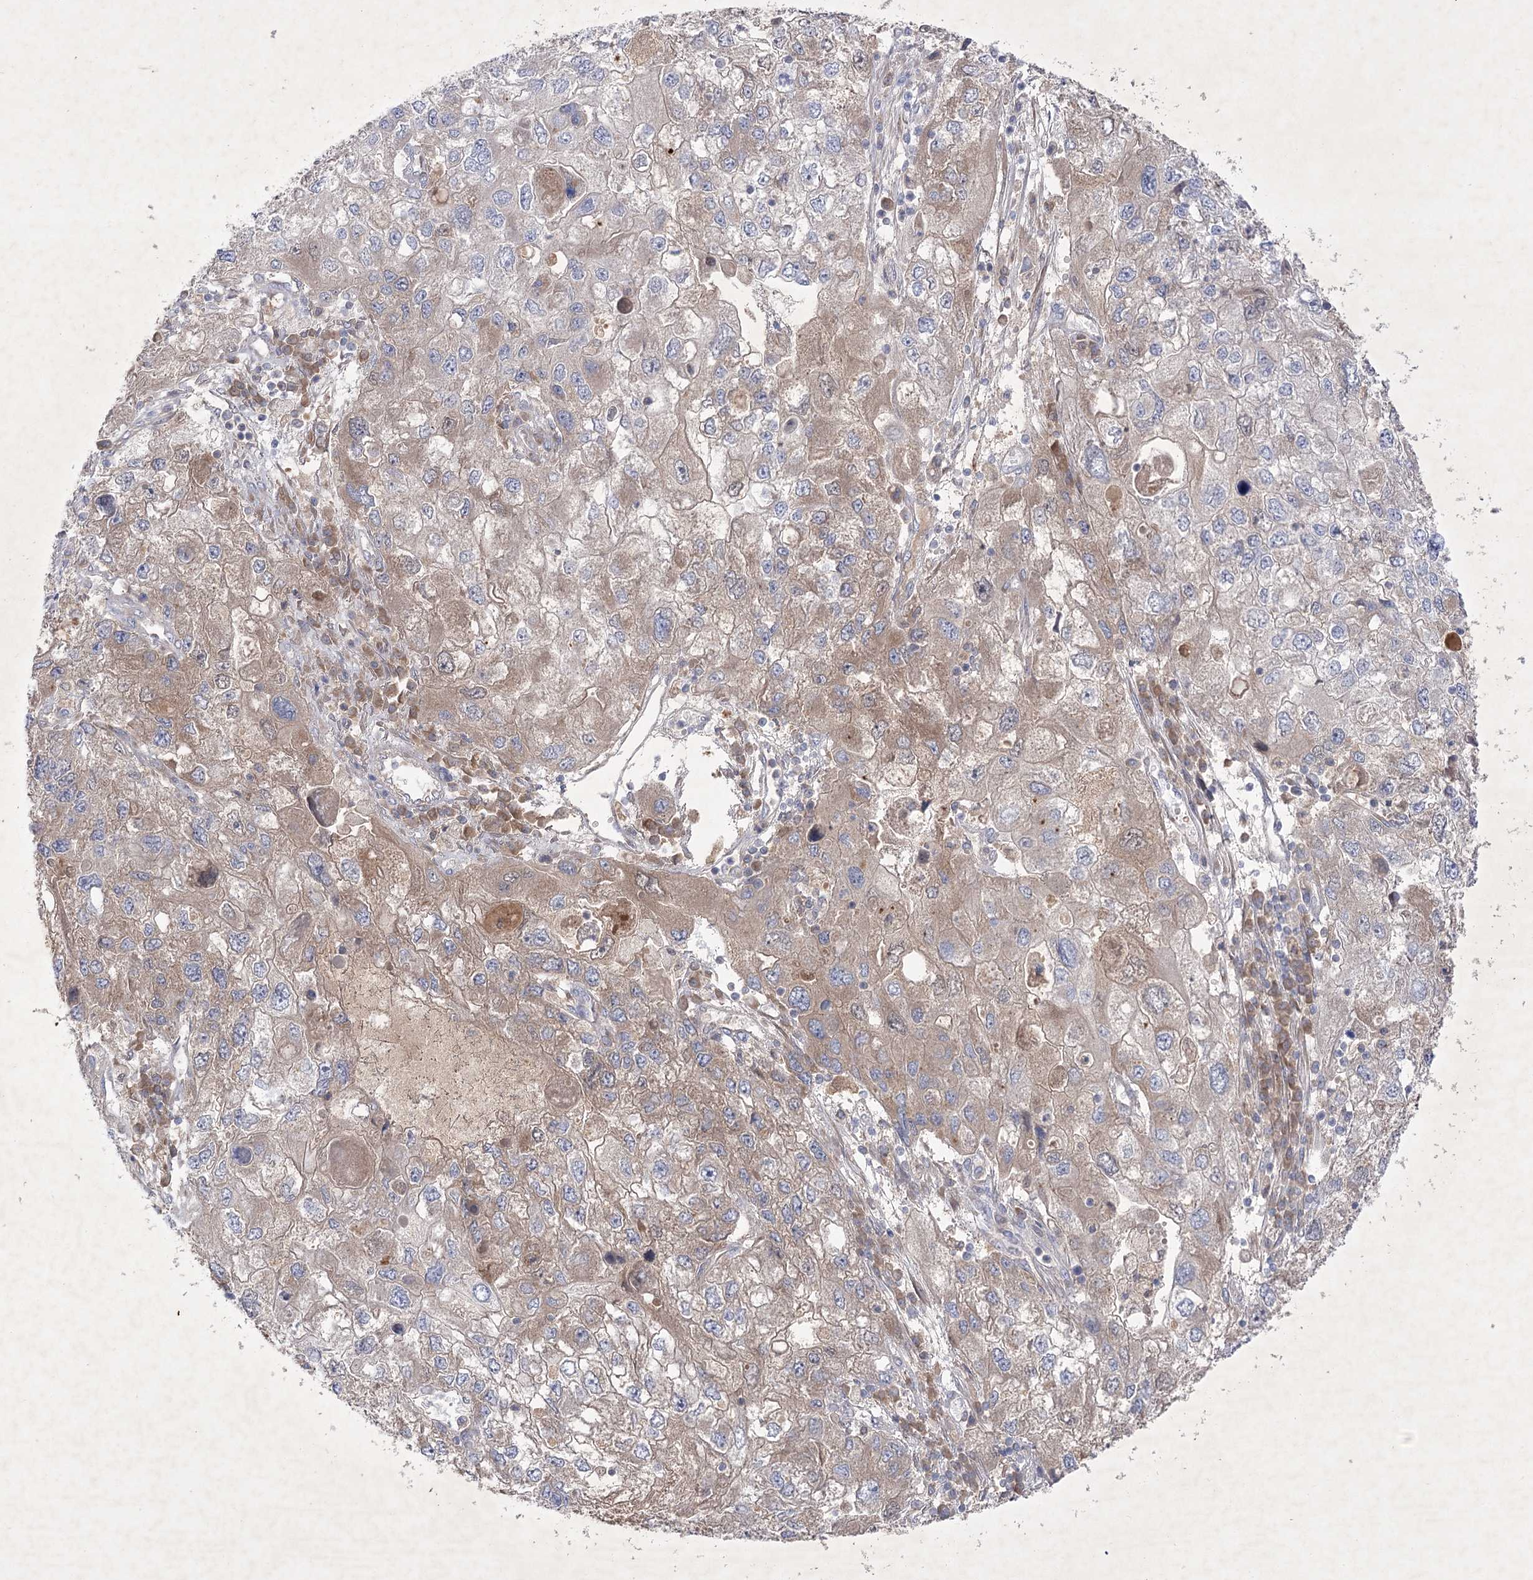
{"staining": {"intensity": "weak", "quantity": "25%-75%", "location": "cytoplasmic/membranous"}, "tissue": "endometrial cancer", "cell_type": "Tumor cells", "image_type": "cancer", "snomed": [{"axis": "morphology", "description": "Adenocarcinoma, NOS"}, {"axis": "topography", "description": "Endometrium"}], "caption": "Protein staining by immunohistochemistry (IHC) reveals weak cytoplasmic/membranous expression in approximately 25%-75% of tumor cells in endometrial cancer (adenocarcinoma). (Stains: DAB in brown, nuclei in blue, Microscopy: brightfield microscopy at high magnification).", "gene": "GBF1", "patient": {"sex": "female", "age": 49}}